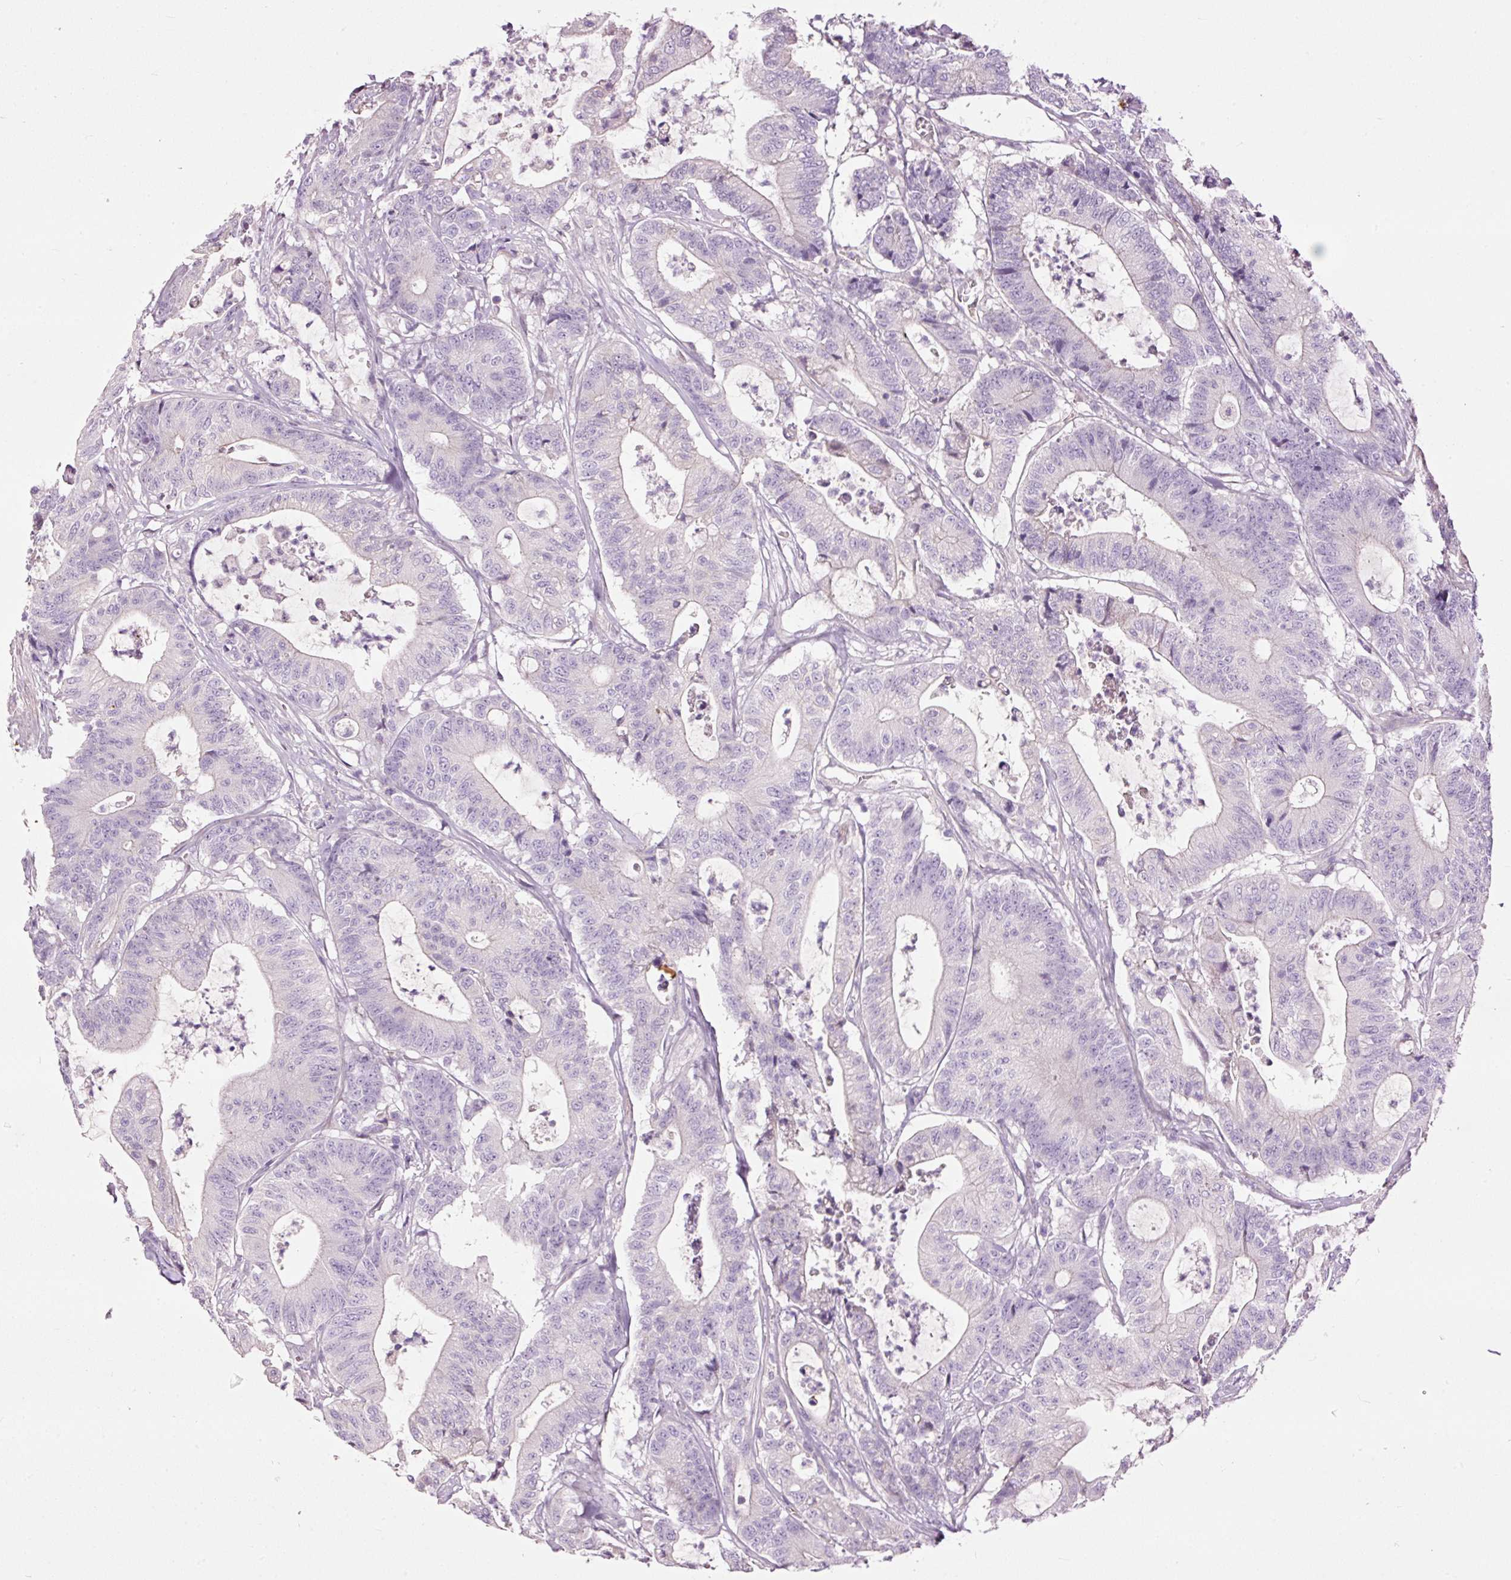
{"staining": {"intensity": "negative", "quantity": "none", "location": "none"}, "tissue": "colorectal cancer", "cell_type": "Tumor cells", "image_type": "cancer", "snomed": [{"axis": "morphology", "description": "Adenocarcinoma, NOS"}, {"axis": "topography", "description": "Colon"}], "caption": "Protein analysis of colorectal adenocarcinoma demonstrates no significant staining in tumor cells.", "gene": "FCRL4", "patient": {"sex": "female", "age": 84}}